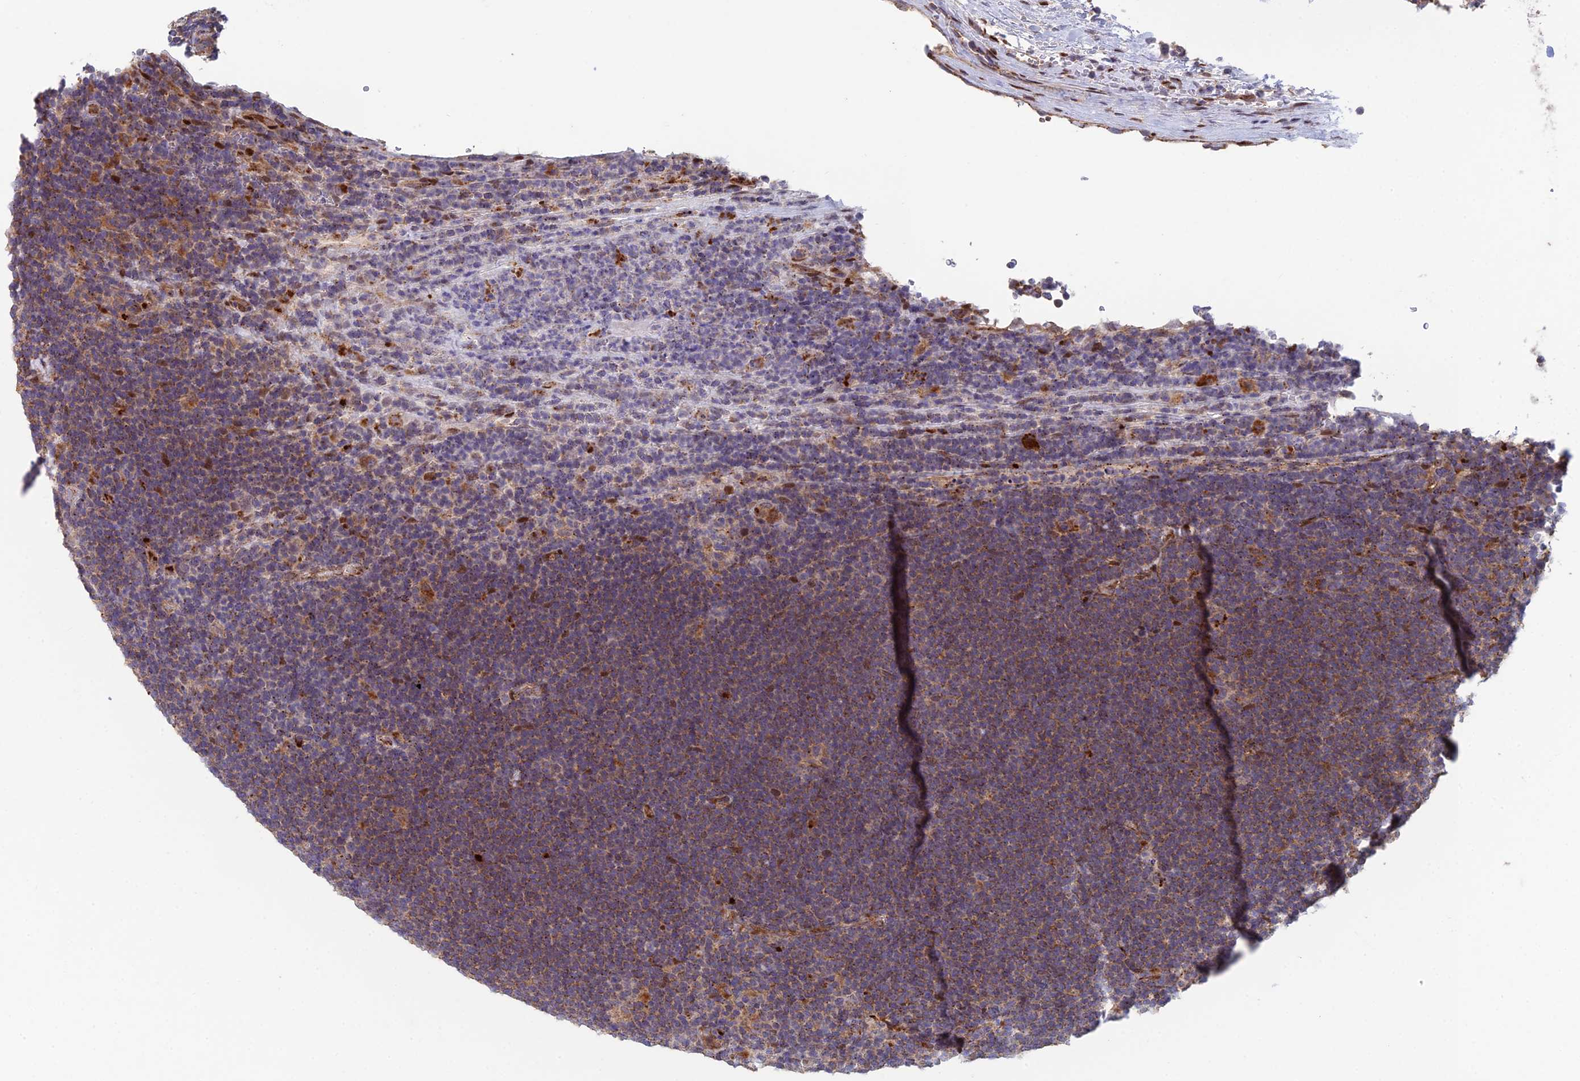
{"staining": {"intensity": "moderate", "quantity": "<25%", "location": "cytoplasmic/membranous"}, "tissue": "lymphoma", "cell_type": "Tumor cells", "image_type": "cancer", "snomed": [{"axis": "morphology", "description": "Hodgkin's disease, NOS"}, {"axis": "topography", "description": "Lymph node"}], "caption": "Brown immunohistochemical staining in lymphoma shows moderate cytoplasmic/membranous expression in about <25% of tumor cells.", "gene": "FOXS1", "patient": {"sex": "female", "age": 57}}